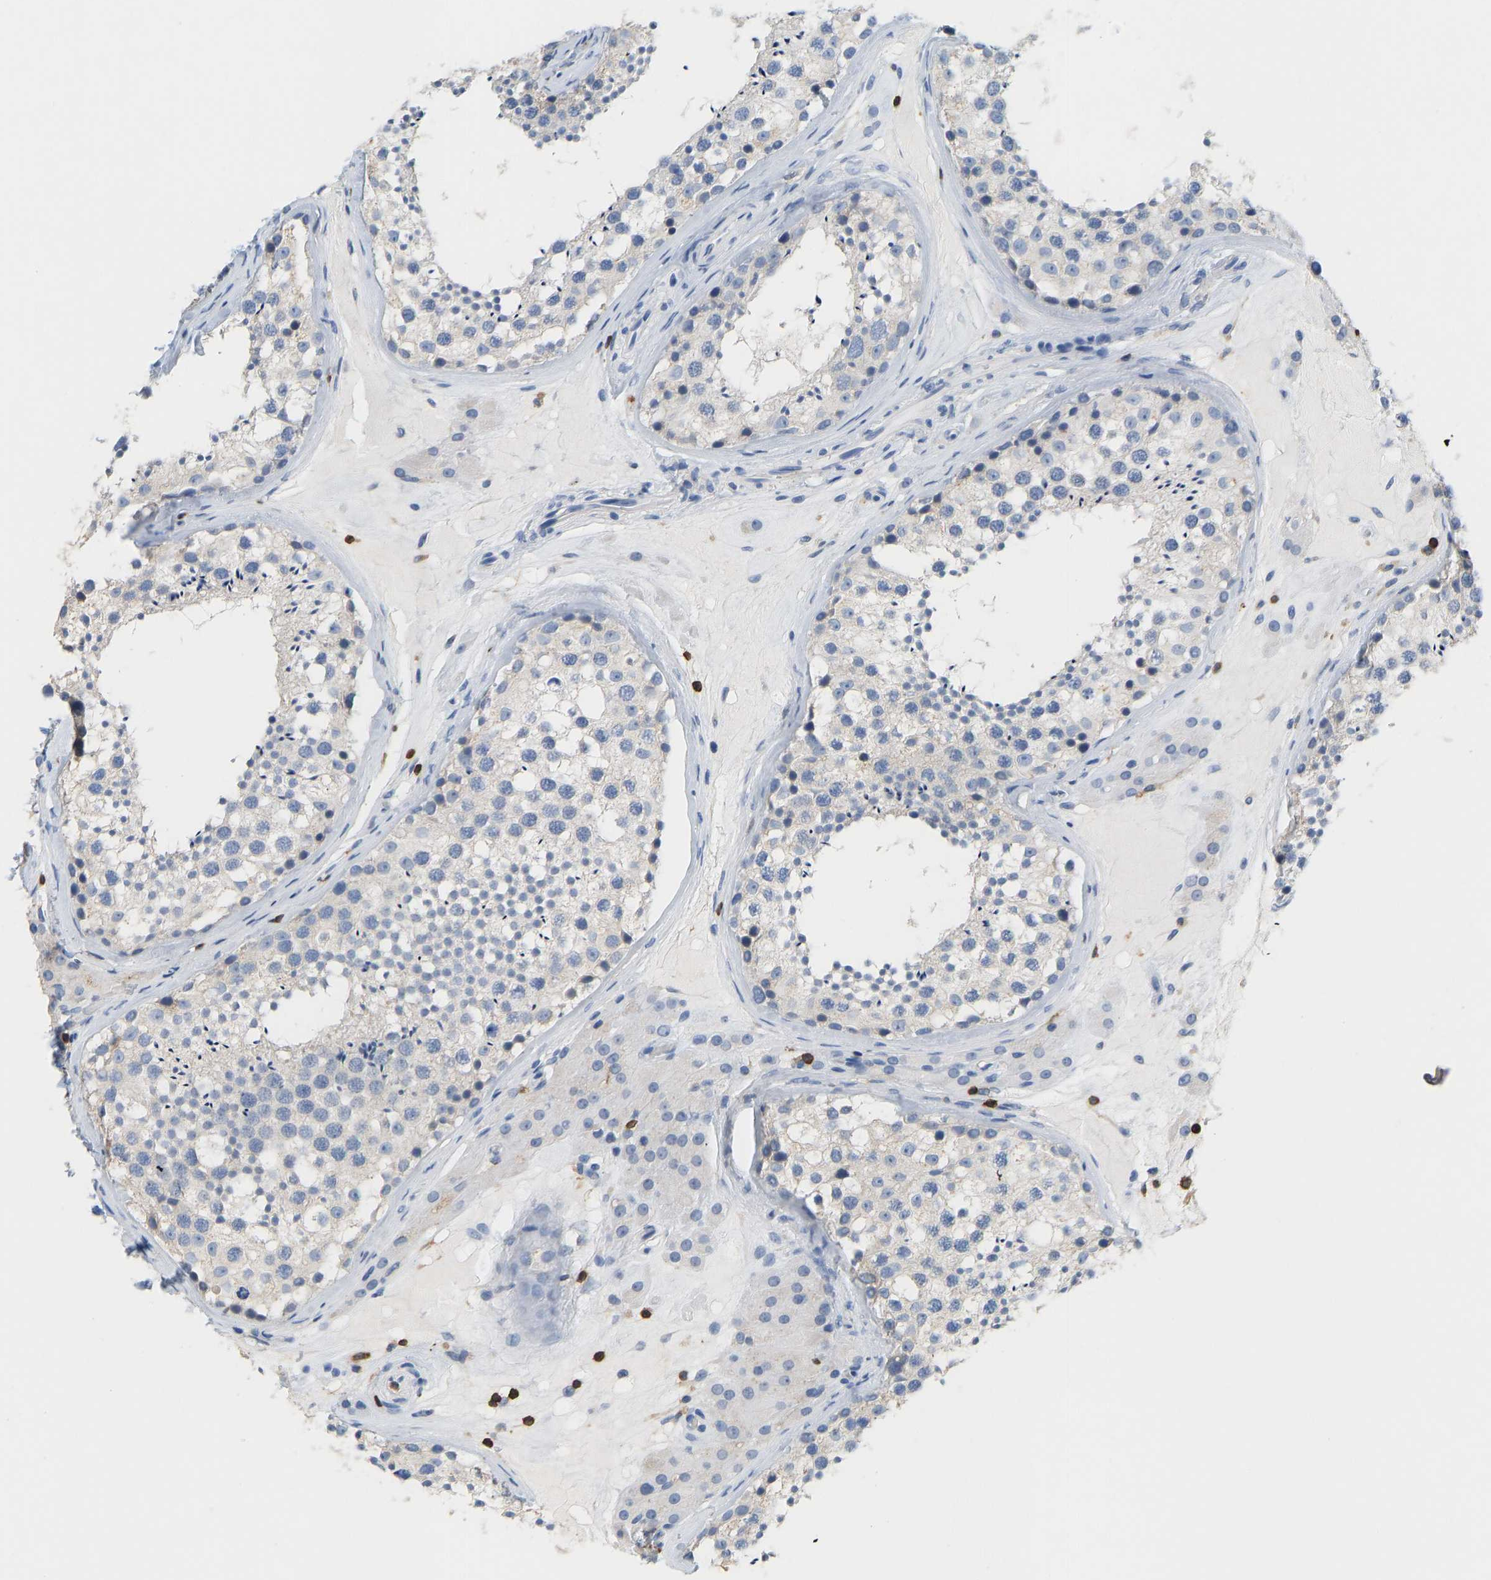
{"staining": {"intensity": "negative", "quantity": "none", "location": "none"}, "tissue": "testis", "cell_type": "Cells in seminiferous ducts", "image_type": "normal", "snomed": [{"axis": "morphology", "description": "Normal tissue, NOS"}, {"axis": "topography", "description": "Testis"}], "caption": "DAB immunohistochemical staining of benign testis demonstrates no significant staining in cells in seminiferous ducts.", "gene": "EVL", "patient": {"sex": "male", "age": 46}}